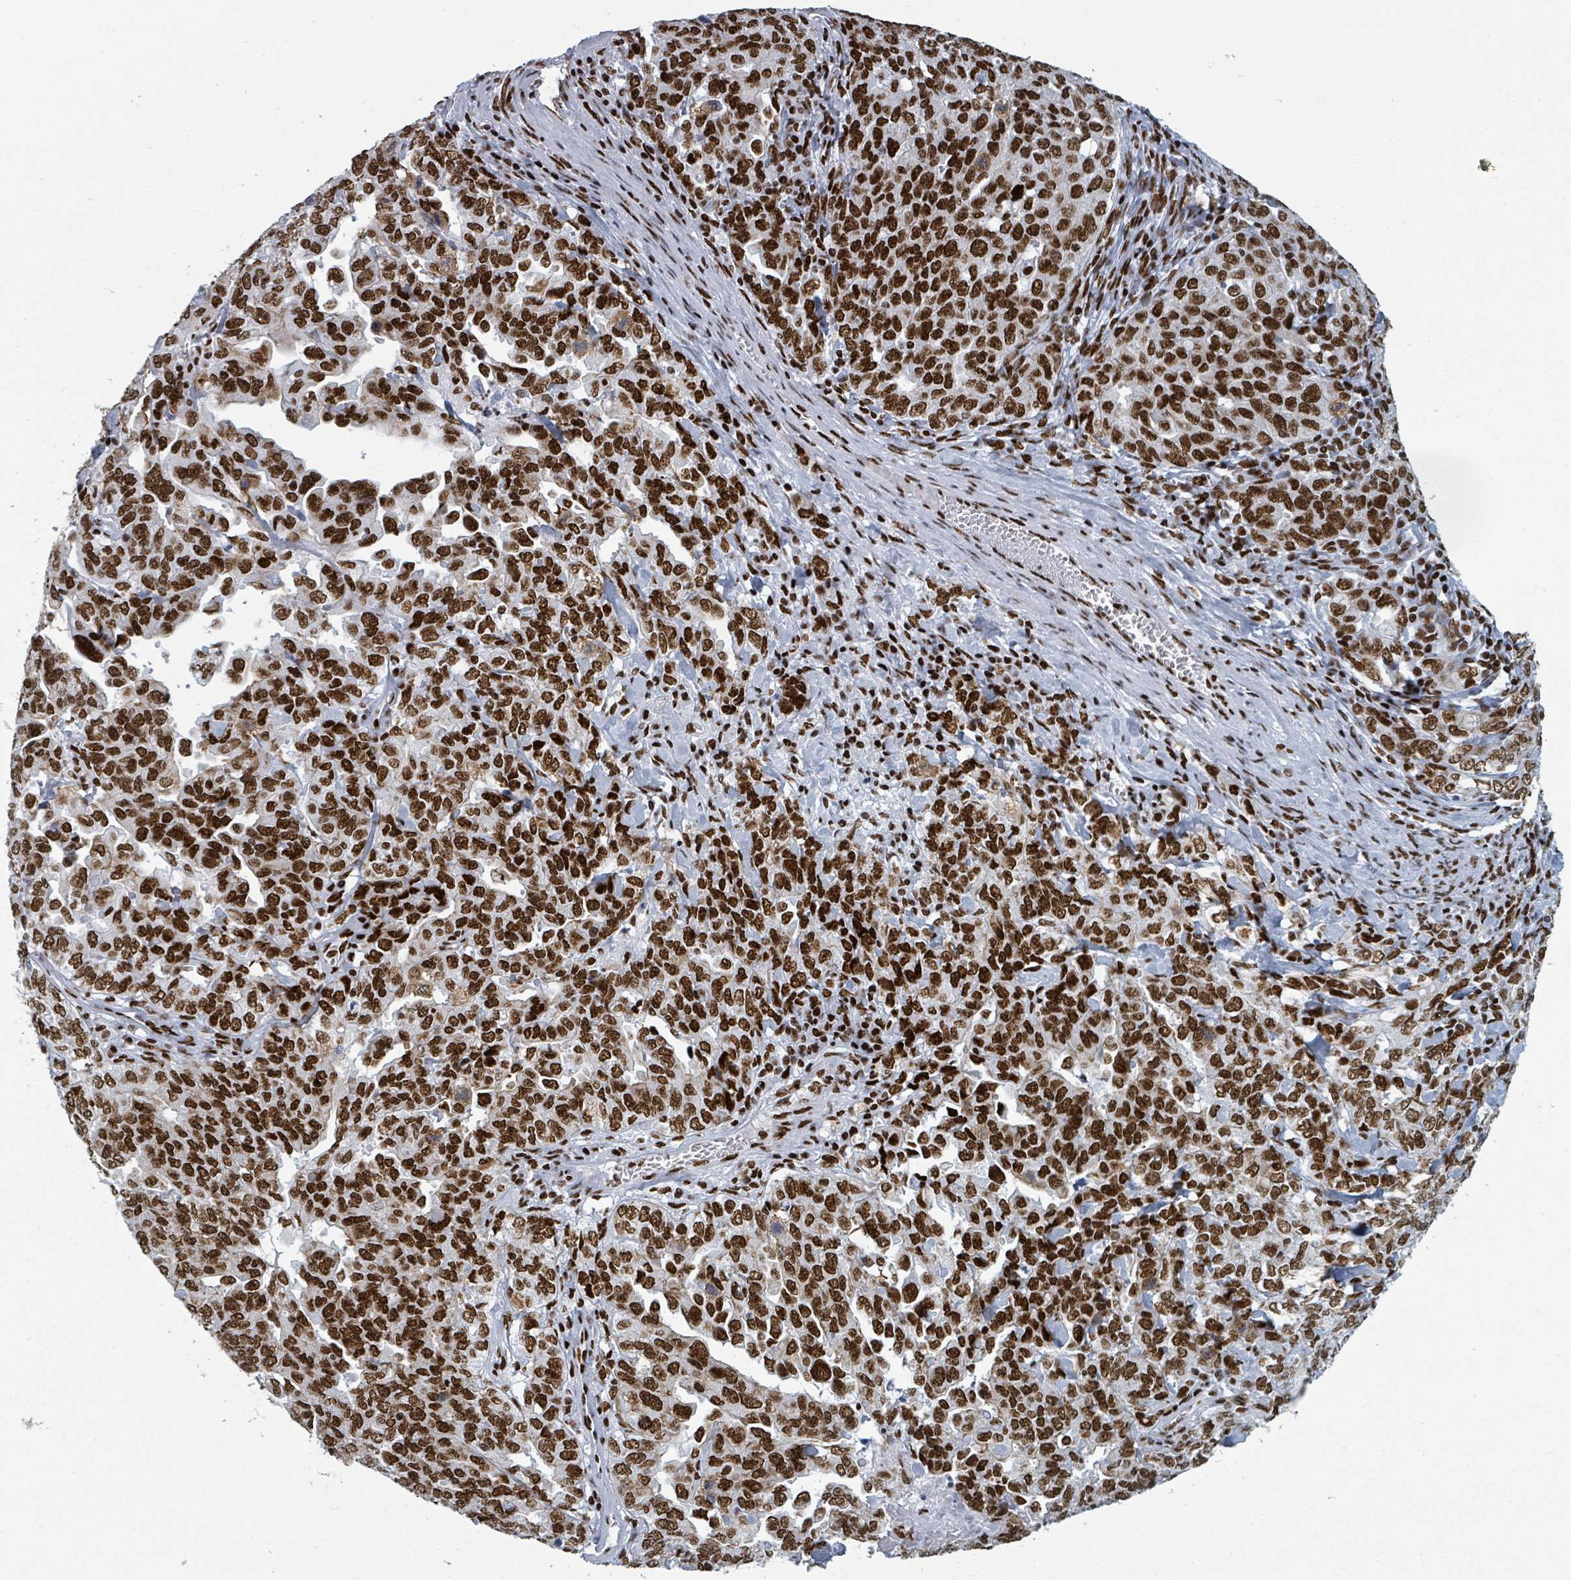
{"staining": {"intensity": "strong", "quantity": ">75%", "location": "nuclear"}, "tissue": "ovarian cancer", "cell_type": "Tumor cells", "image_type": "cancer", "snomed": [{"axis": "morphology", "description": "Carcinoma, endometroid"}, {"axis": "topography", "description": "Ovary"}], "caption": "Immunohistochemical staining of human ovarian cancer (endometroid carcinoma) displays high levels of strong nuclear protein expression in approximately >75% of tumor cells.", "gene": "DHX16", "patient": {"sex": "female", "age": 62}}